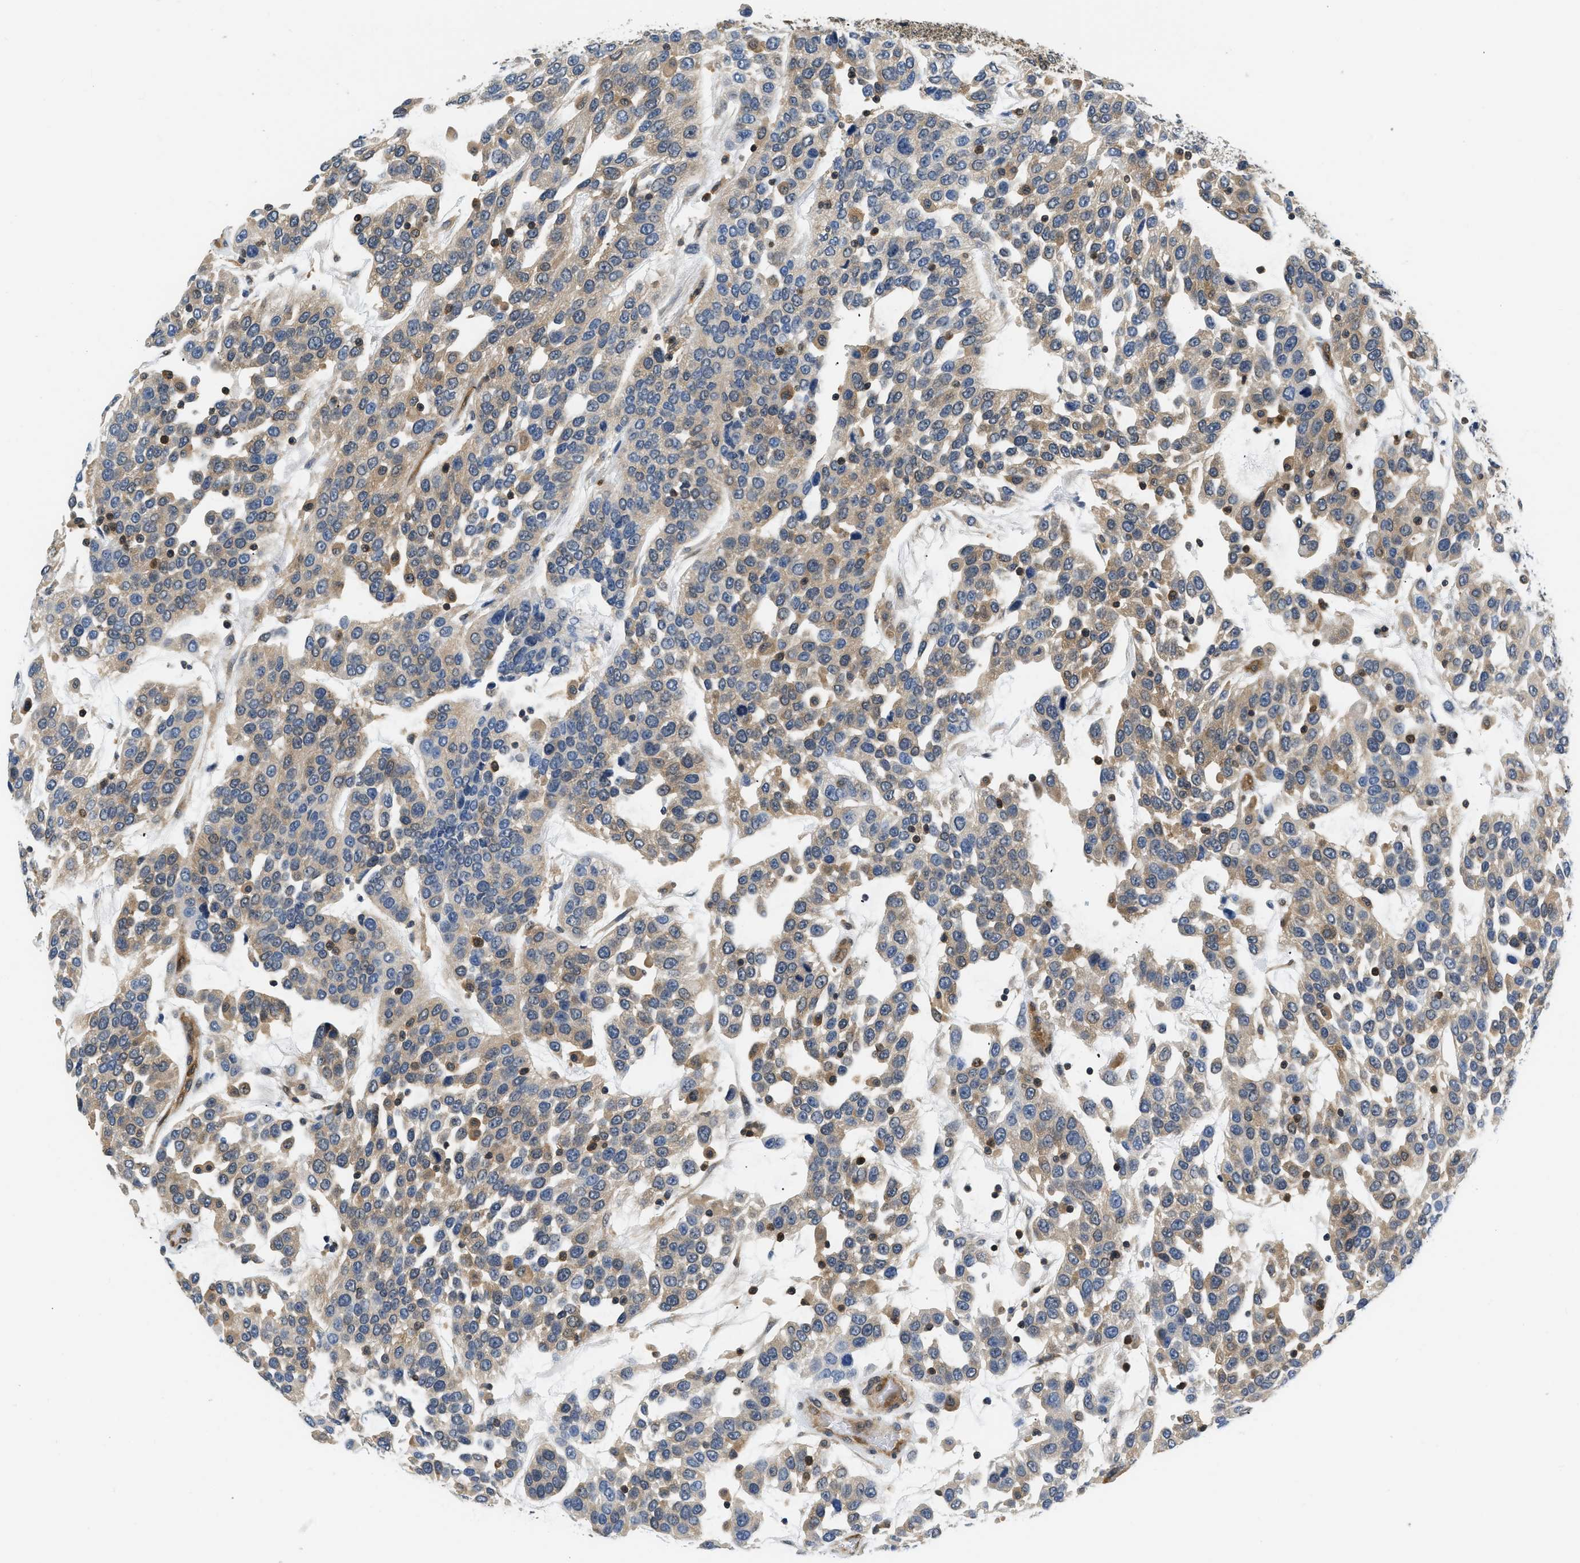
{"staining": {"intensity": "weak", "quantity": ">75%", "location": "cytoplasmic/membranous"}, "tissue": "urothelial cancer", "cell_type": "Tumor cells", "image_type": "cancer", "snomed": [{"axis": "morphology", "description": "Urothelial carcinoma, High grade"}, {"axis": "topography", "description": "Urinary bladder"}], "caption": "Urothelial cancer stained for a protein (brown) displays weak cytoplasmic/membranous positive staining in approximately >75% of tumor cells.", "gene": "EIF4EBP2", "patient": {"sex": "female", "age": 80}}